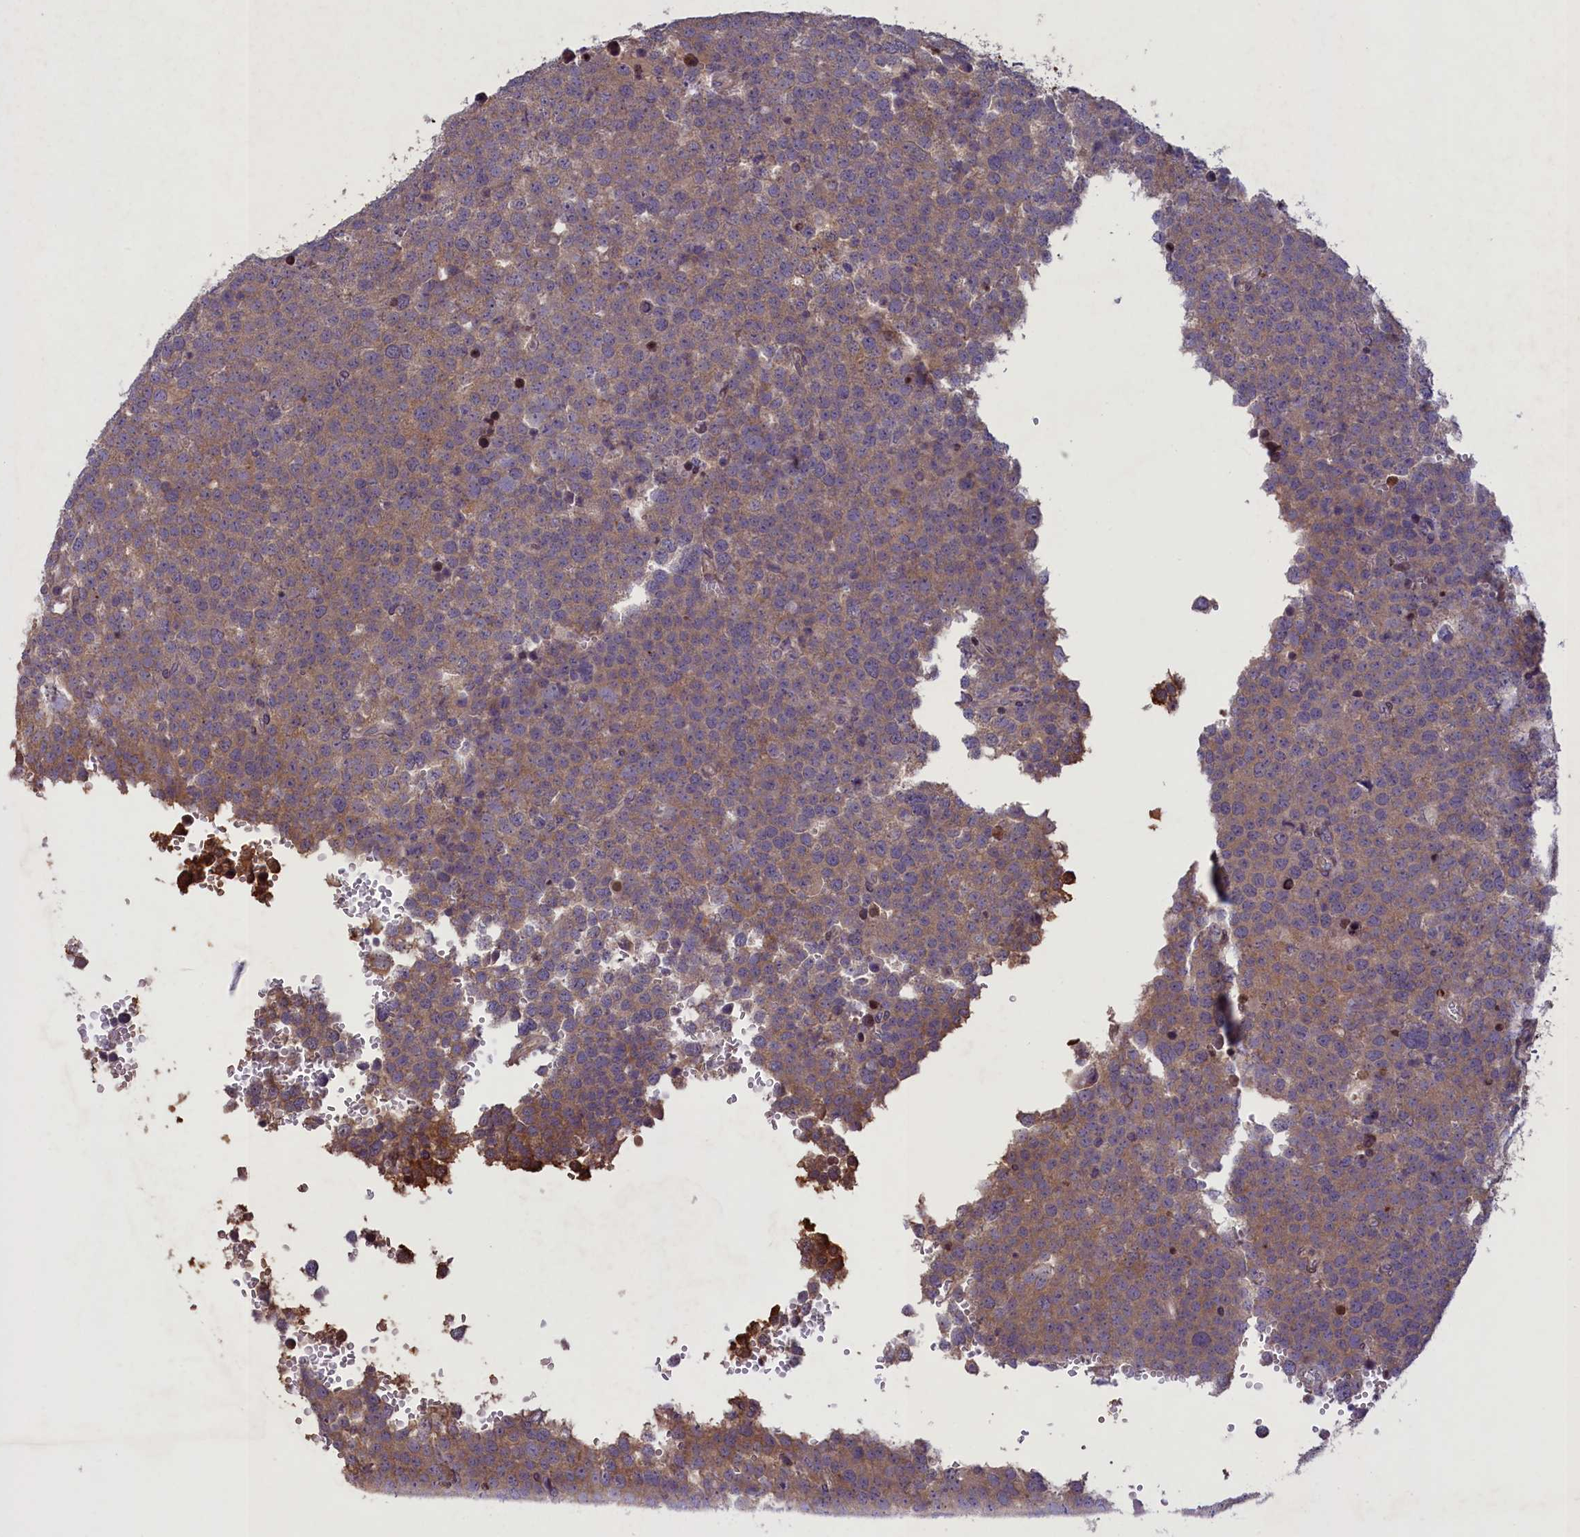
{"staining": {"intensity": "weak", "quantity": ">75%", "location": "cytoplasmic/membranous"}, "tissue": "testis cancer", "cell_type": "Tumor cells", "image_type": "cancer", "snomed": [{"axis": "morphology", "description": "Seminoma, NOS"}, {"axis": "topography", "description": "Testis"}], "caption": "IHC of human testis seminoma shows low levels of weak cytoplasmic/membranous staining in approximately >75% of tumor cells.", "gene": "MAN2C1", "patient": {"sex": "male", "age": 71}}